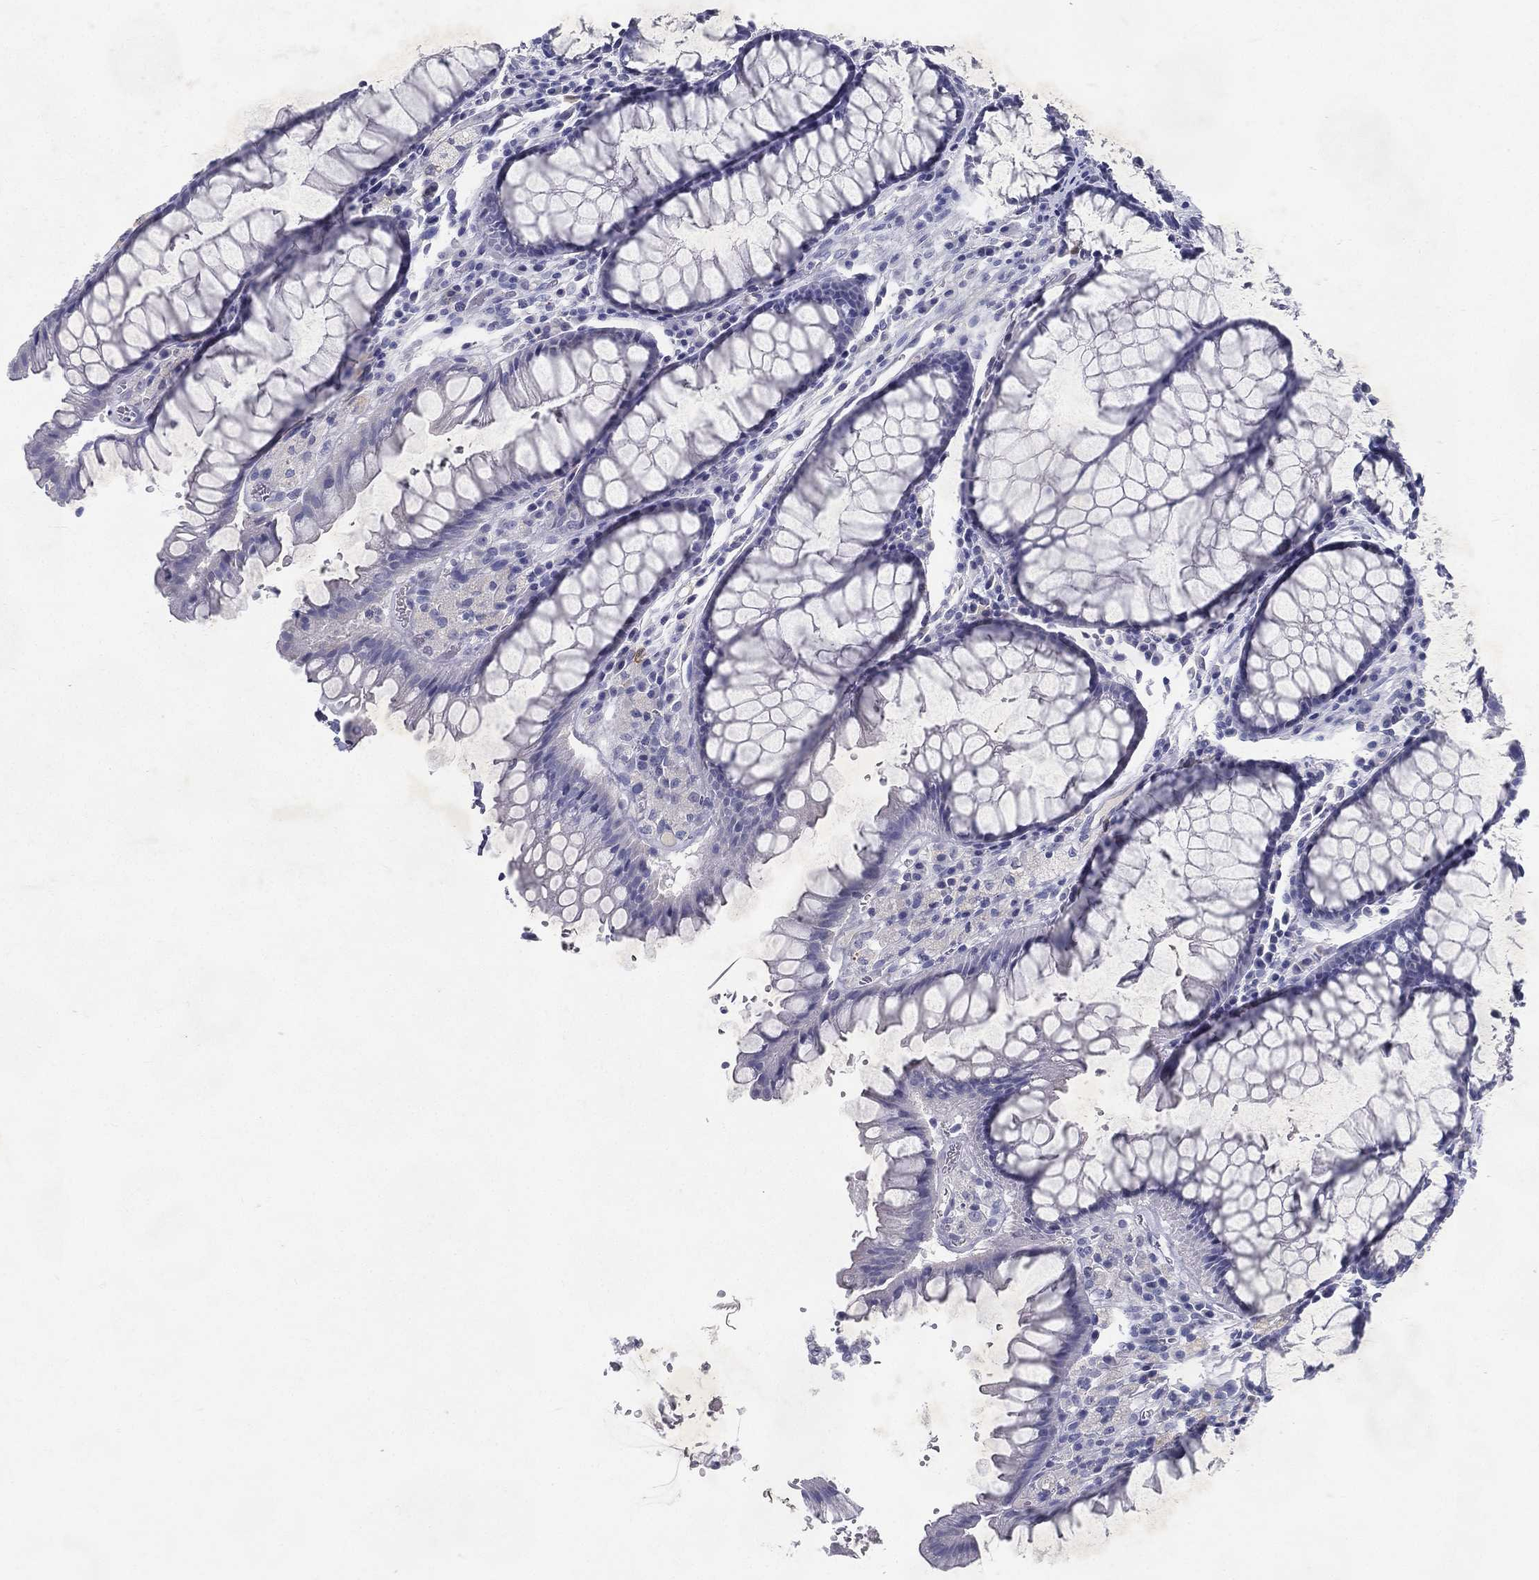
{"staining": {"intensity": "negative", "quantity": "none", "location": "none"}, "tissue": "rectum", "cell_type": "Glandular cells", "image_type": "normal", "snomed": [{"axis": "morphology", "description": "Normal tissue, NOS"}, {"axis": "topography", "description": "Rectum"}], "caption": "An immunohistochemistry (IHC) photomicrograph of normal rectum is shown. There is no staining in glandular cells of rectum. (Immunohistochemistry, brightfield microscopy, high magnification).", "gene": "RGS13", "patient": {"sex": "female", "age": 68}}